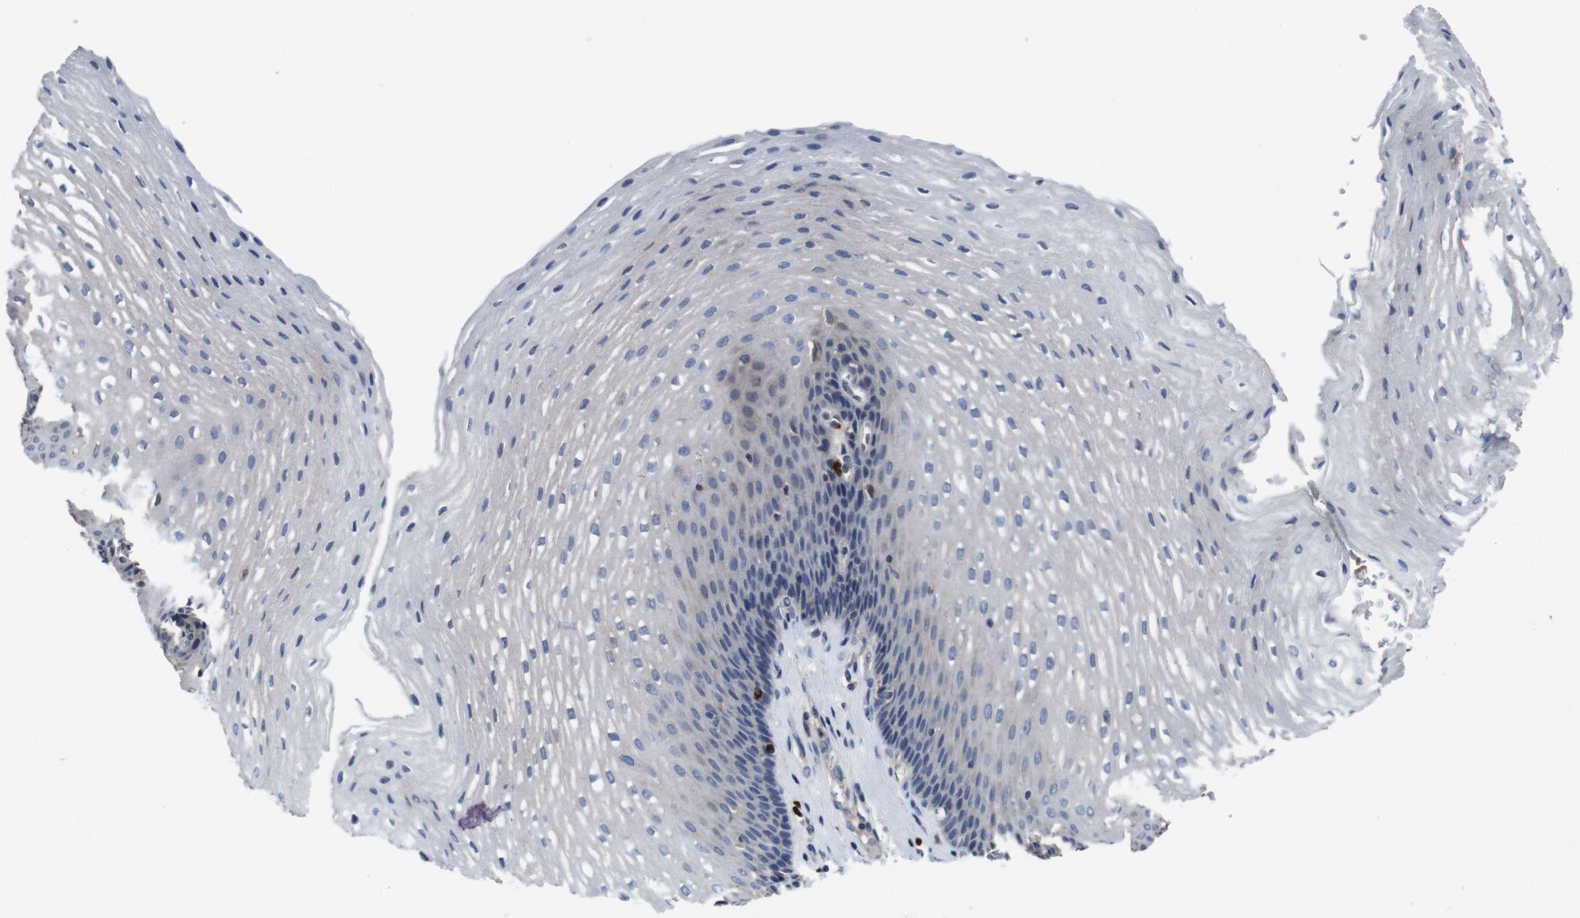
{"staining": {"intensity": "negative", "quantity": "none", "location": "none"}, "tissue": "esophagus", "cell_type": "Squamous epithelial cells", "image_type": "normal", "snomed": [{"axis": "morphology", "description": "Normal tissue, NOS"}, {"axis": "topography", "description": "Esophagus"}], "caption": "DAB immunohistochemical staining of unremarkable esophagus exhibits no significant positivity in squamous epithelial cells.", "gene": "GLIPR1", "patient": {"sex": "male", "age": 48}}